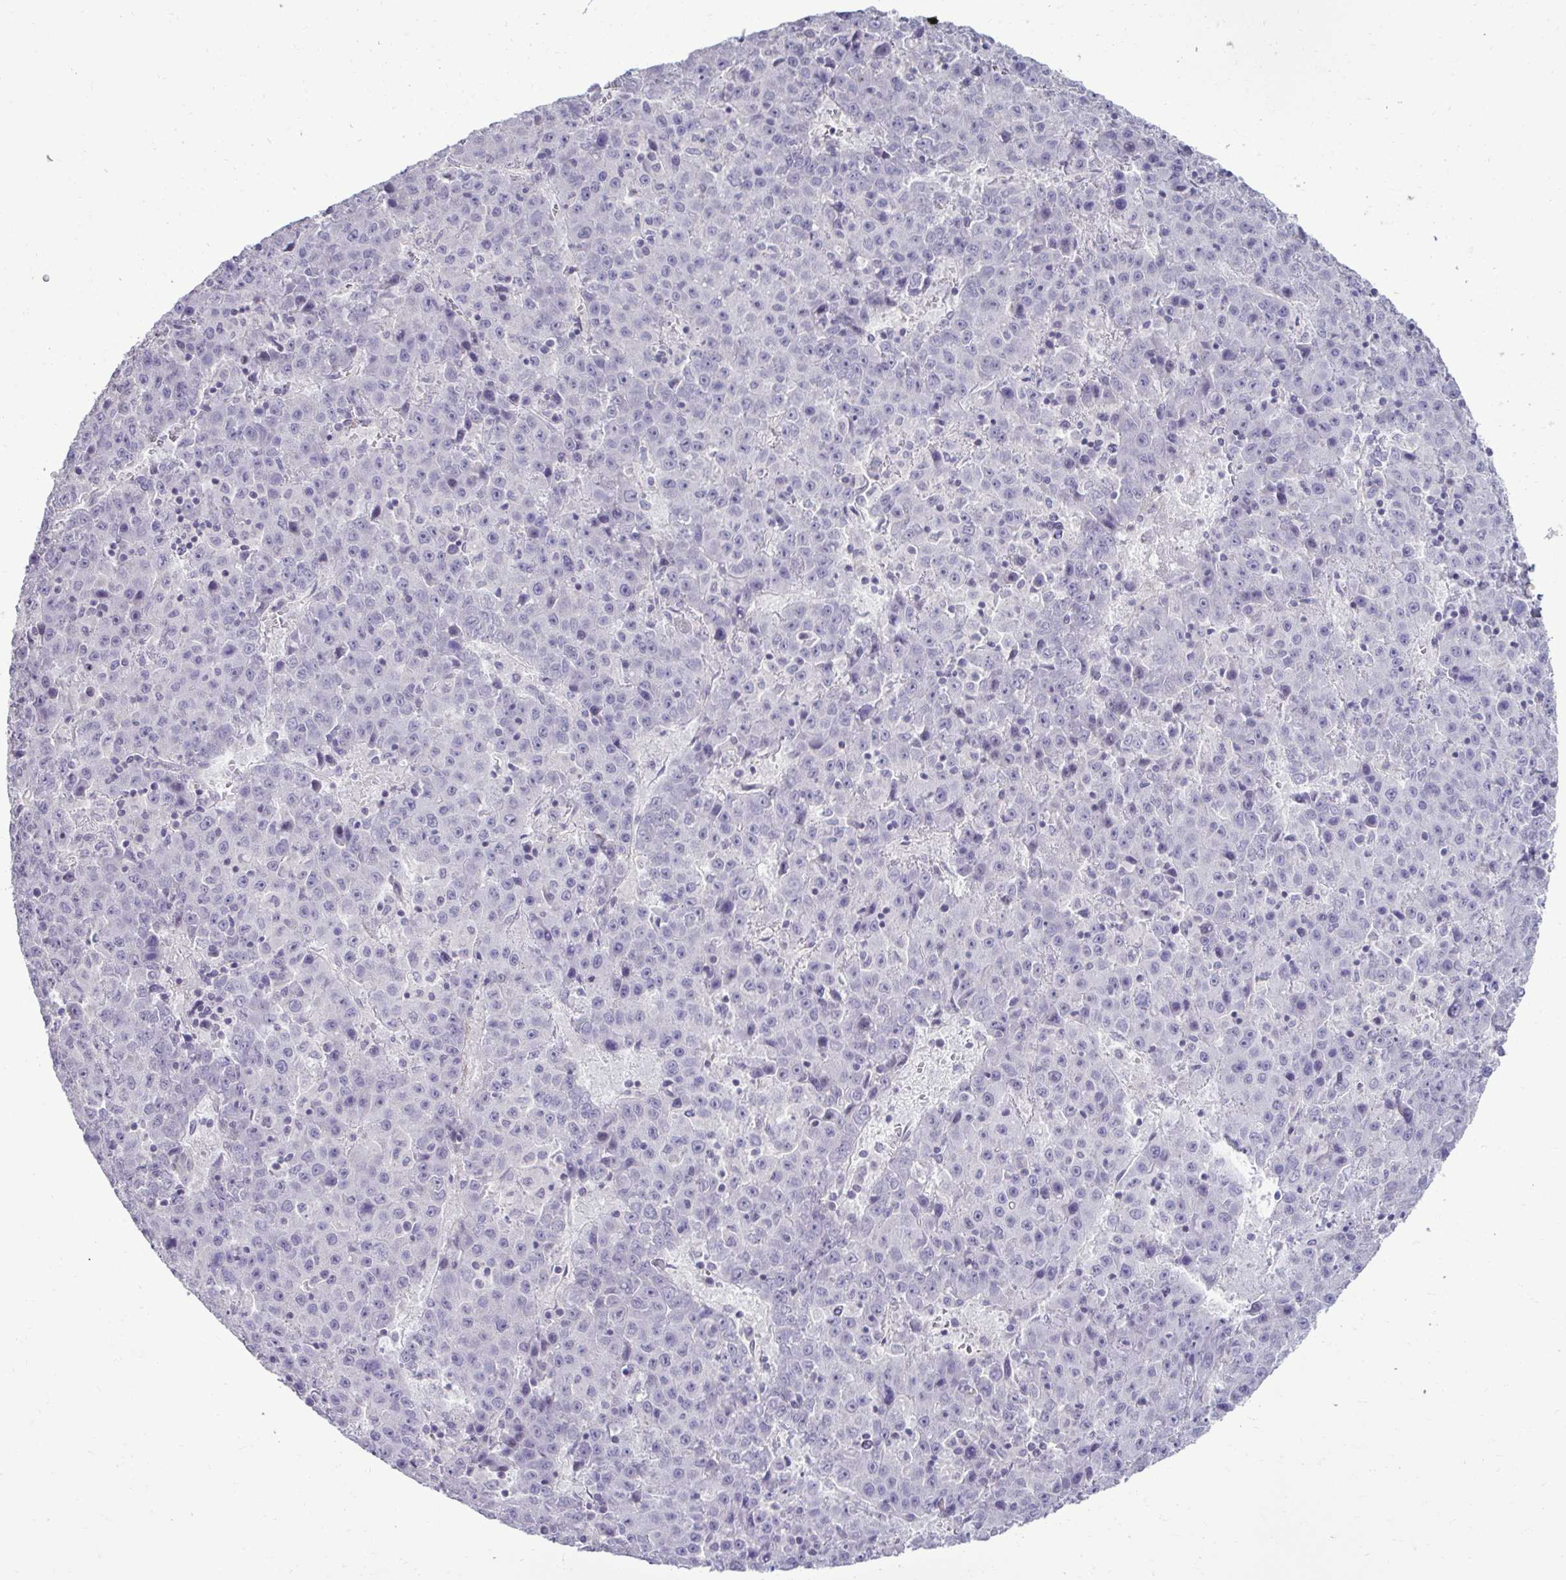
{"staining": {"intensity": "negative", "quantity": "none", "location": "none"}, "tissue": "liver cancer", "cell_type": "Tumor cells", "image_type": "cancer", "snomed": [{"axis": "morphology", "description": "Carcinoma, Hepatocellular, NOS"}, {"axis": "topography", "description": "Liver"}], "caption": "Immunohistochemistry (IHC) photomicrograph of human hepatocellular carcinoma (liver) stained for a protein (brown), which shows no expression in tumor cells.", "gene": "SLC30A3", "patient": {"sex": "female", "age": 53}}